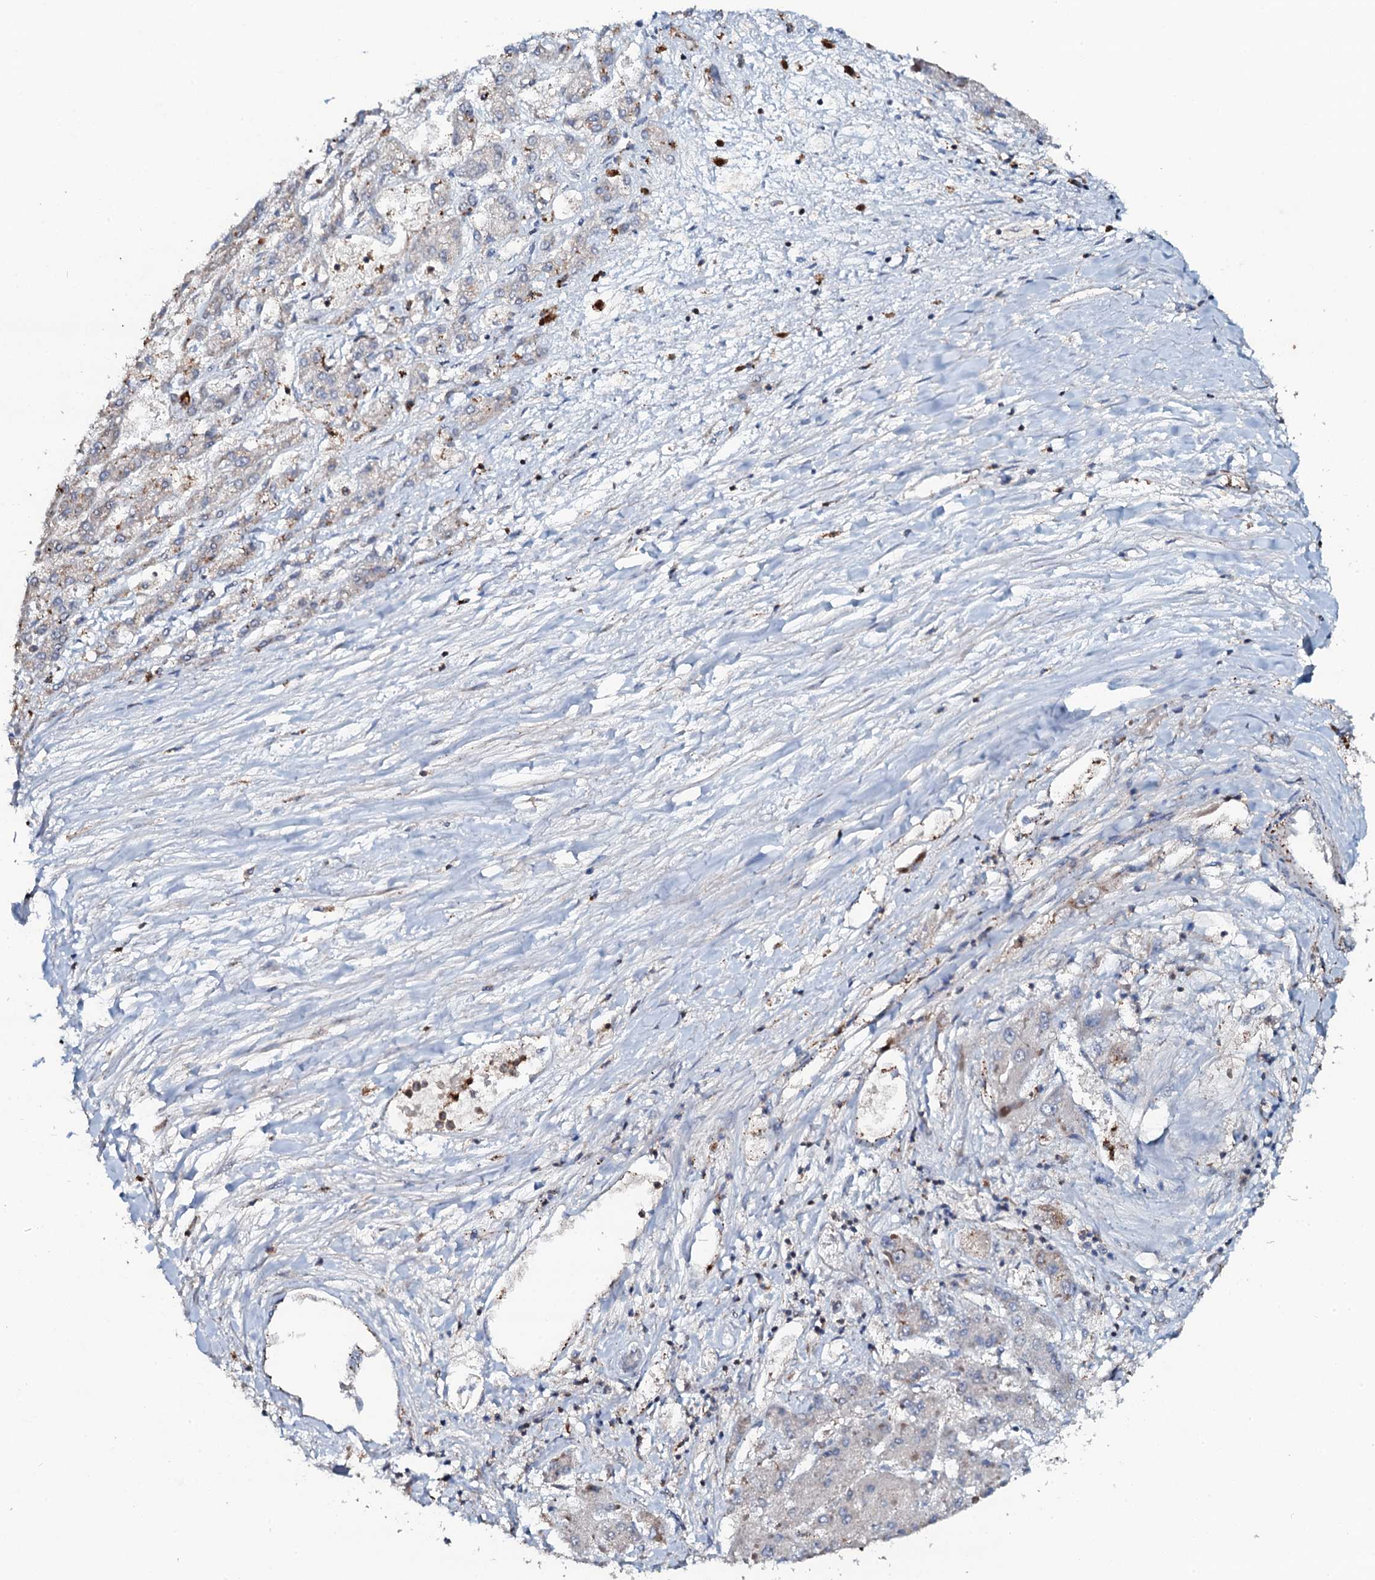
{"staining": {"intensity": "negative", "quantity": "none", "location": "none"}, "tissue": "liver cancer", "cell_type": "Tumor cells", "image_type": "cancer", "snomed": [{"axis": "morphology", "description": "Carcinoma, Hepatocellular, NOS"}, {"axis": "topography", "description": "Liver"}], "caption": "High magnification brightfield microscopy of liver cancer stained with DAB (3,3'-diaminobenzidine) (brown) and counterstained with hematoxylin (blue): tumor cells show no significant positivity.", "gene": "GRK2", "patient": {"sex": "female", "age": 73}}